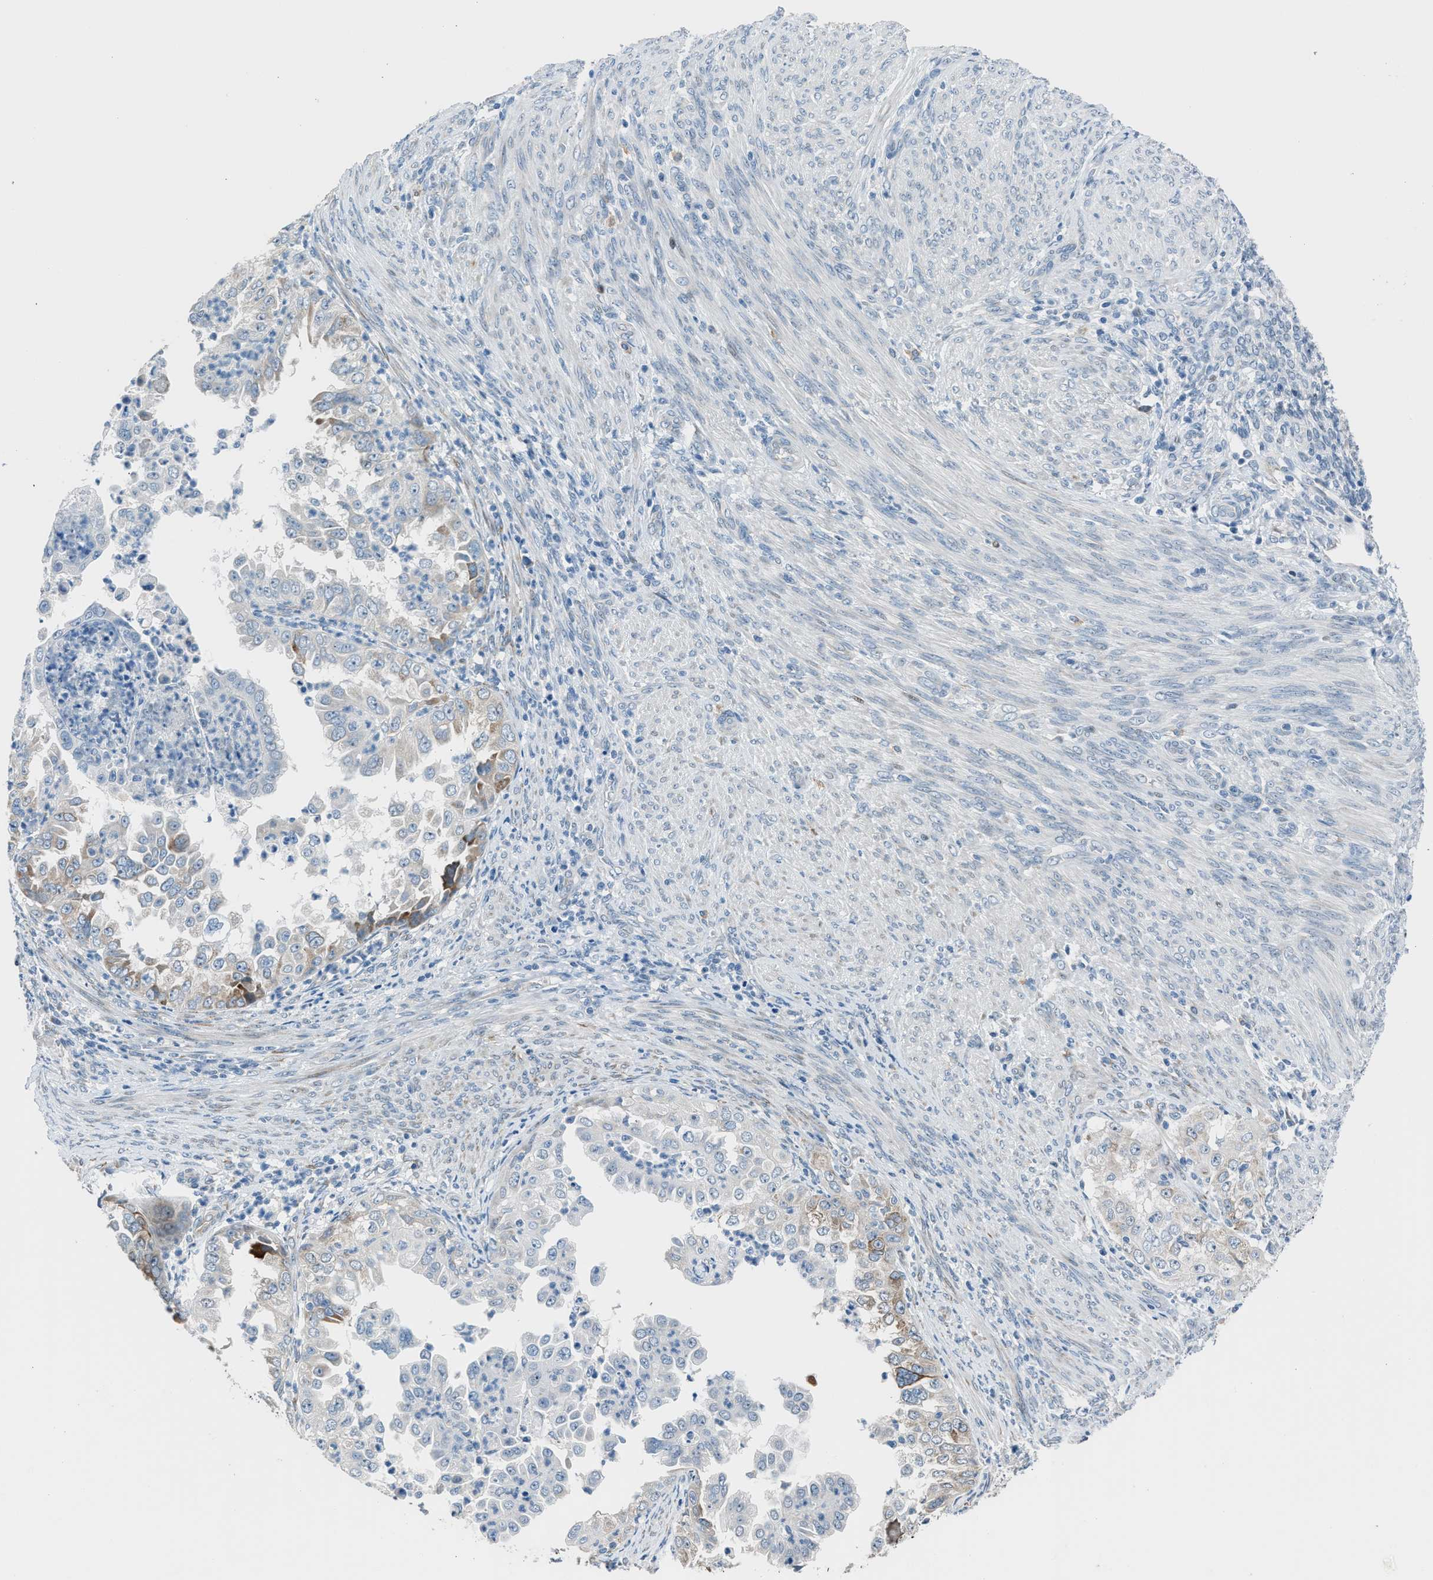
{"staining": {"intensity": "weak", "quantity": "<25%", "location": "cytoplasmic/membranous"}, "tissue": "endometrial cancer", "cell_type": "Tumor cells", "image_type": "cancer", "snomed": [{"axis": "morphology", "description": "Adenocarcinoma, NOS"}, {"axis": "topography", "description": "Endometrium"}], "caption": "Immunohistochemistry of human endometrial cancer shows no staining in tumor cells.", "gene": "RNF41", "patient": {"sex": "female", "age": 85}}